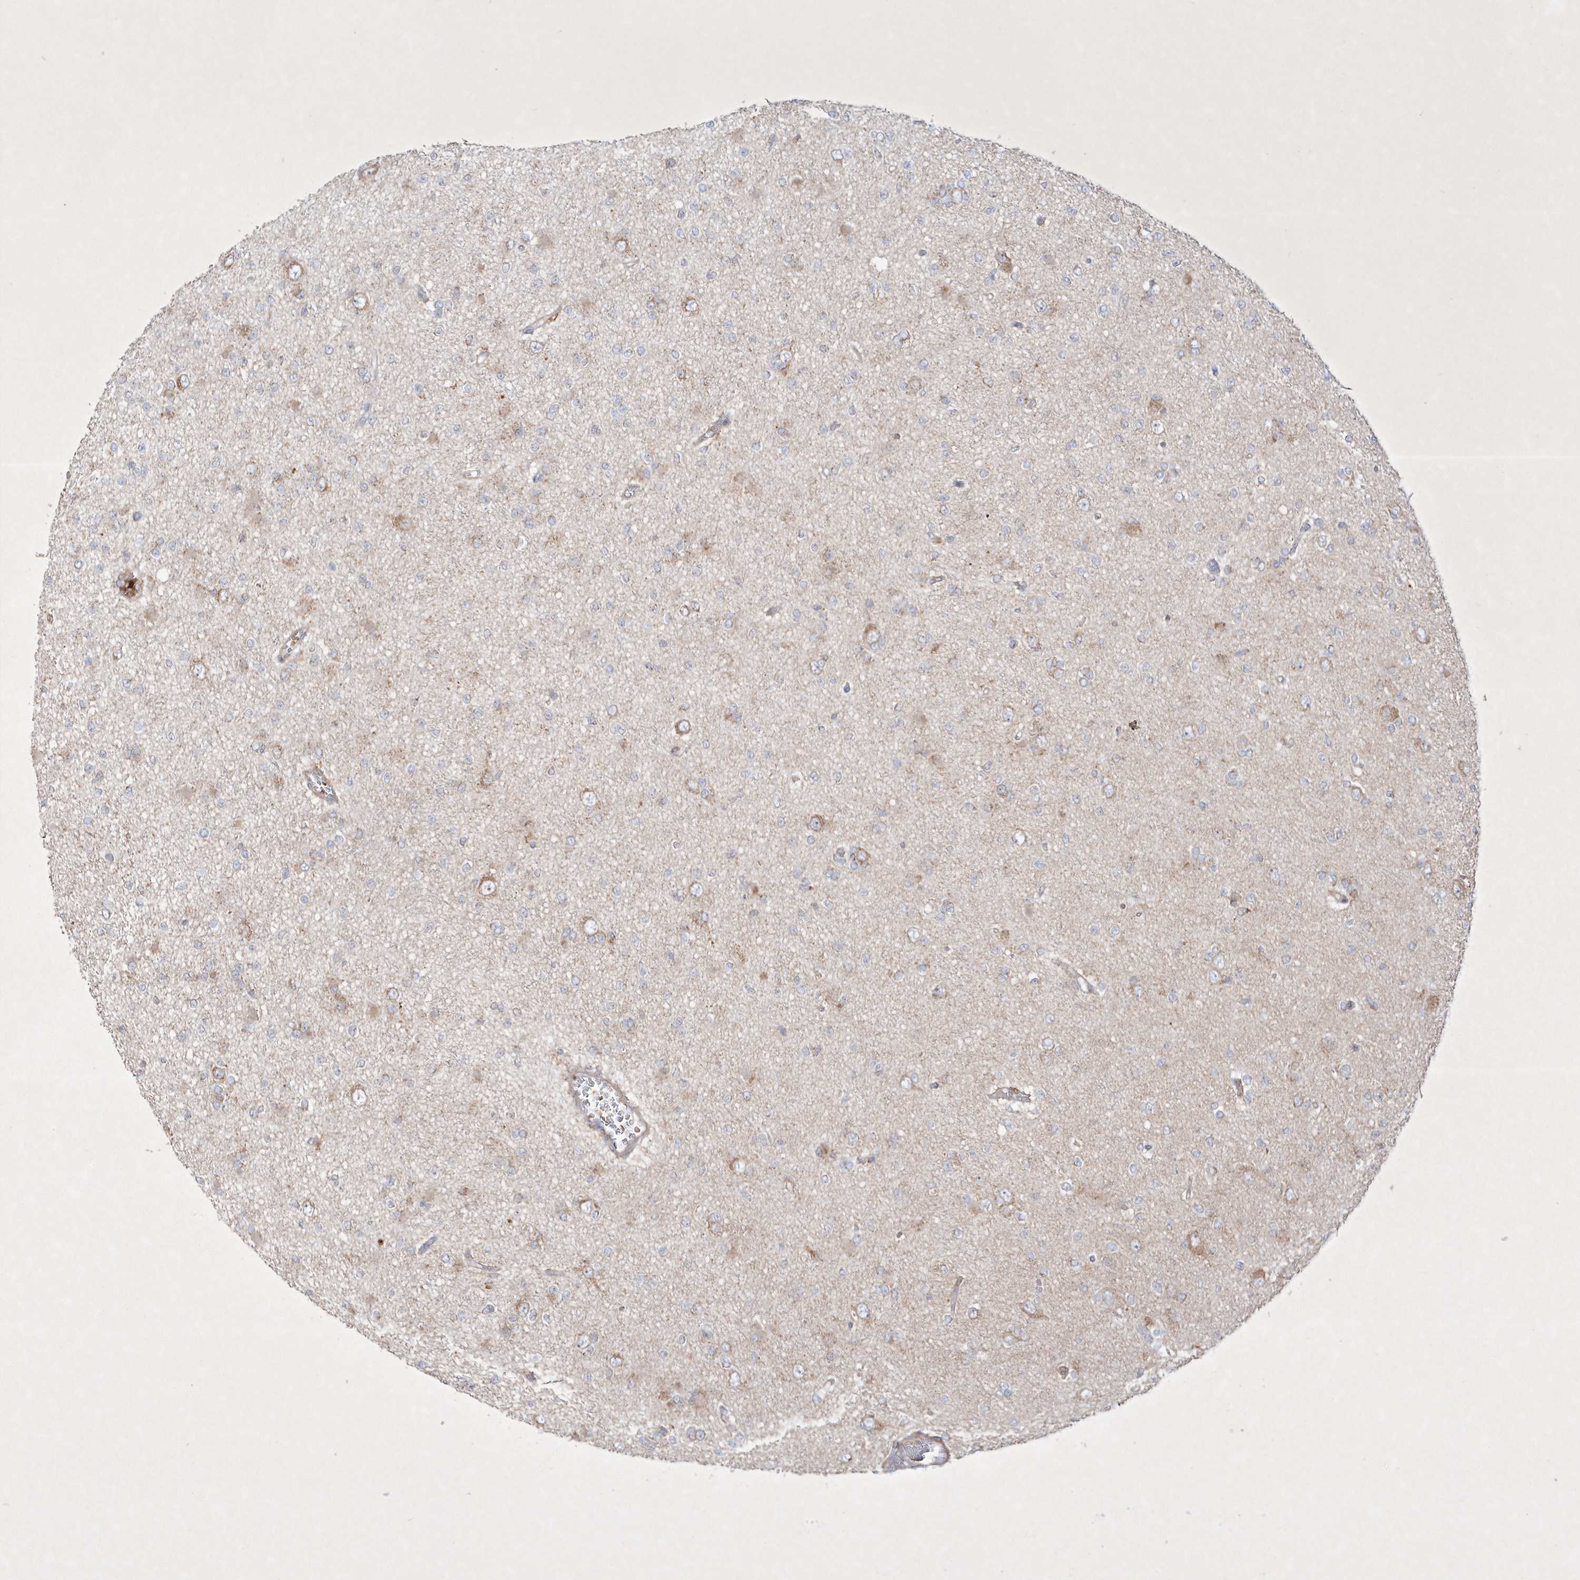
{"staining": {"intensity": "weak", "quantity": "<25%", "location": "cytoplasmic/membranous"}, "tissue": "glioma", "cell_type": "Tumor cells", "image_type": "cancer", "snomed": [{"axis": "morphology", "description": "Glioma, malignant, Low grade"}, {"axis": "topography", "description": "Brain"}], "caption": "Tumor cells are negative for protein expression in human glioma.", "gene": "OPA1", "patient": {"sex": "female", "age": 22}}